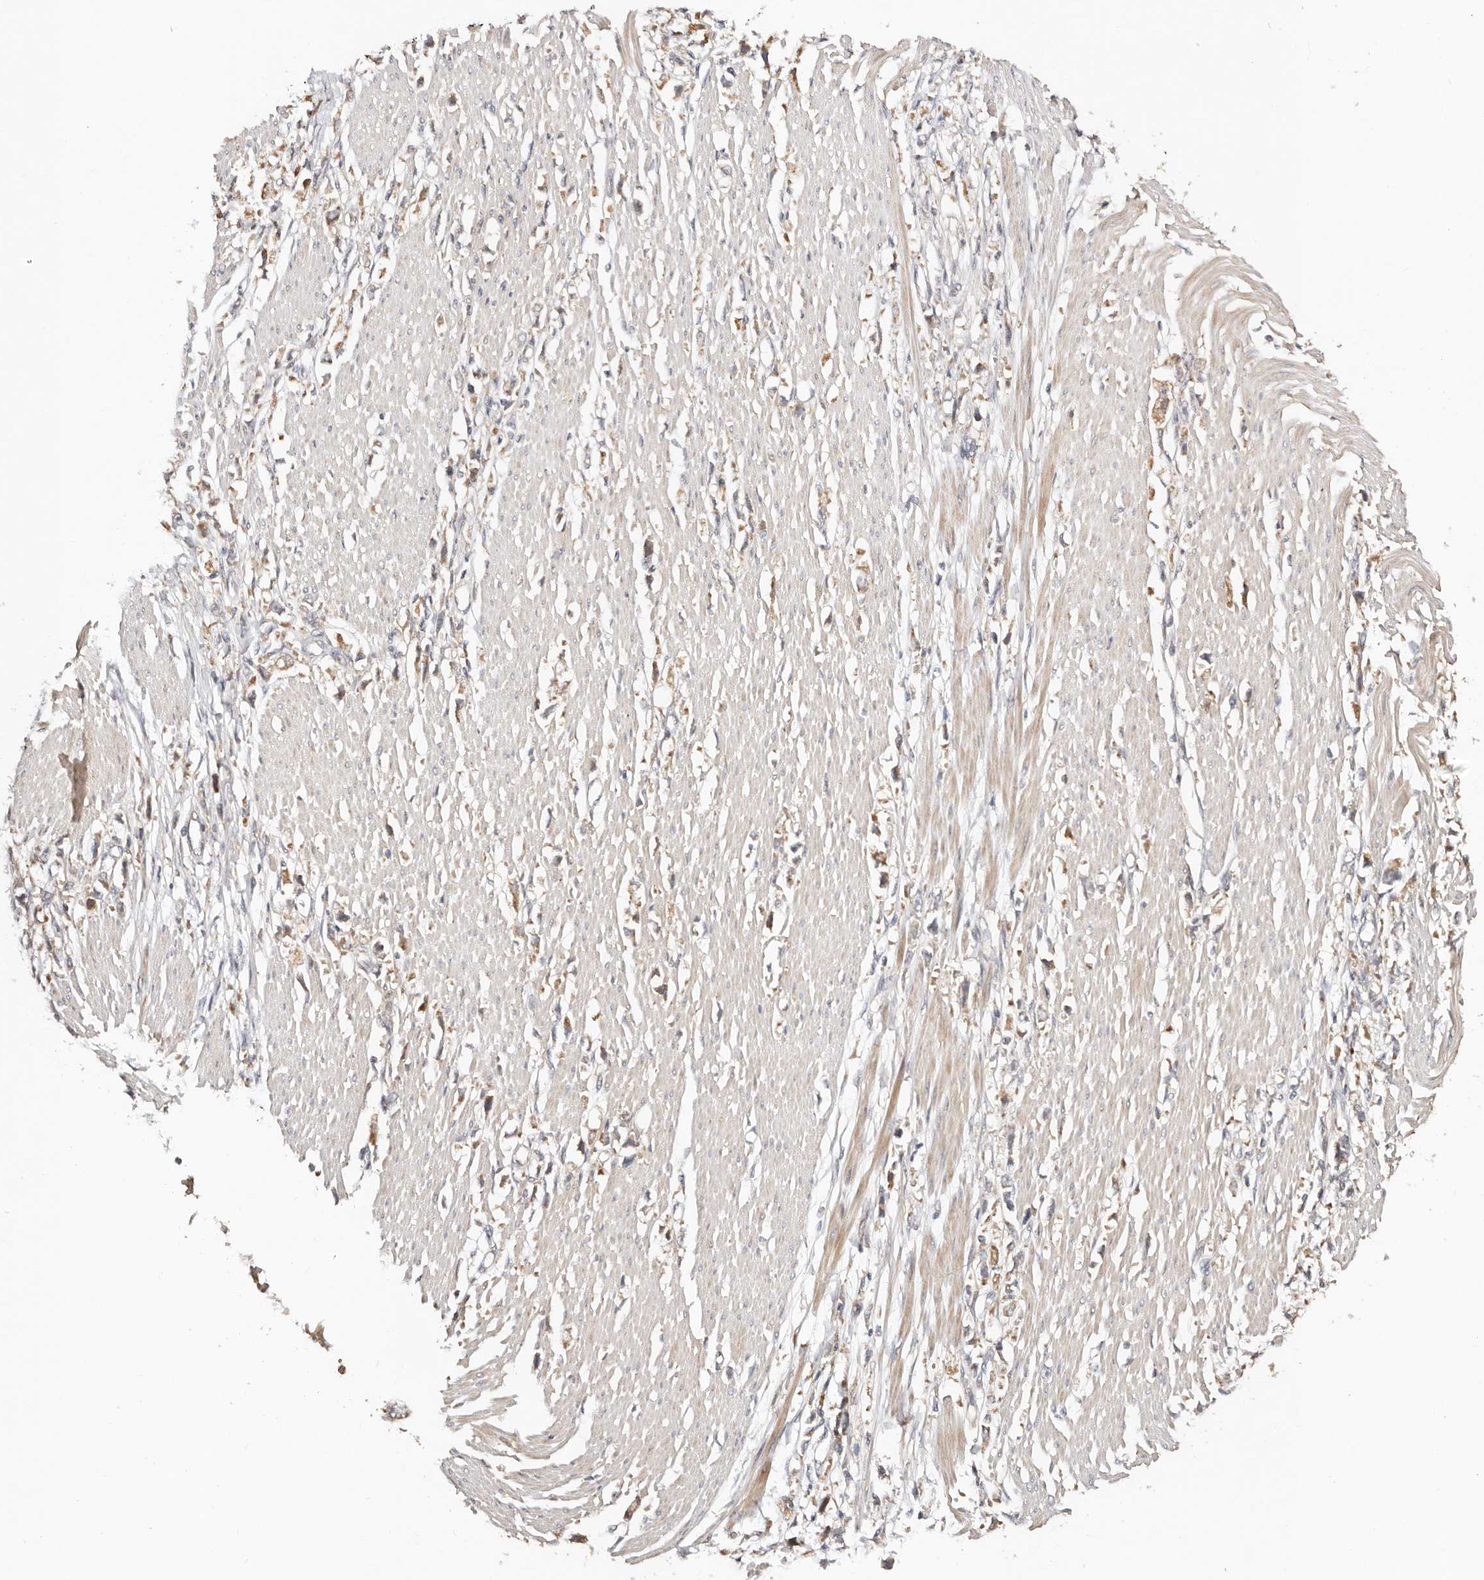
{"staining": {"intensity": "weak", "quantity": "<25%", "location": "cytoplasmic/membranous"}, "tissue": "stomach cancer", "cell_type": "Tumor cells", "image_type": "cancer", "snomed": [{"axis": "morphology", "description": "Adenocarcinoma, NOS"}, {"axis": "topography", "description": "Stomach"}], "caption": "A histopathology image of adenocarcinoma (stomach) stained for a protein reveals no brown staining in tumor cells.", "gene": "DENND11", "patient": {"sex": "female", "age": 59}}